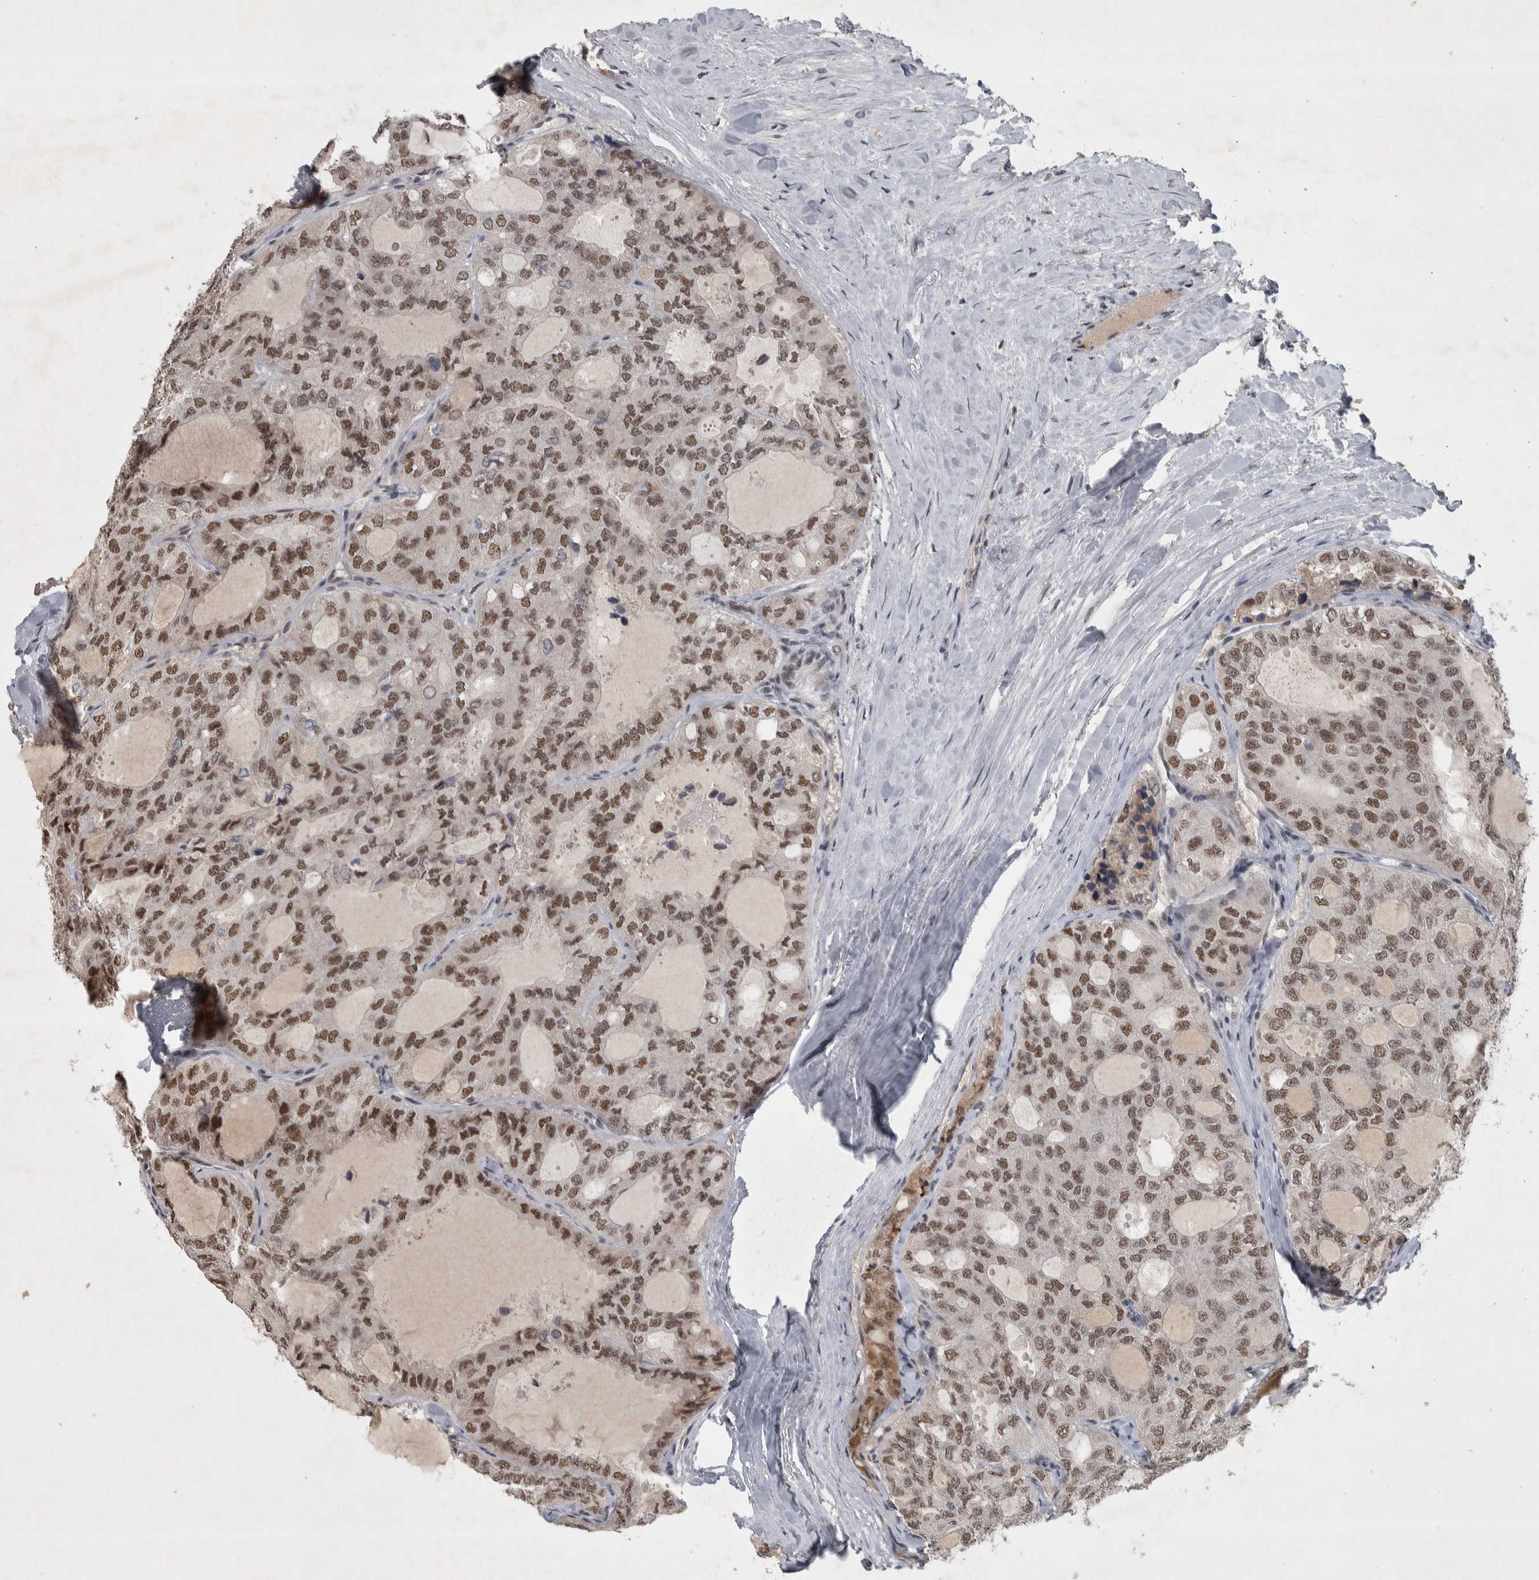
{"staining": {"intensity": "moderate", "quantity": ">75%", "location": "nuclear"}, "tissue": "thyroid cancer", "cell_type": "Tumor cells", "image_type": "cancer", "snomed": [{"axis": "morphology", "description": "Follicular adenoma carcinoma, NOS"}, {"axis": "topography", "description": "Thyroid gland"}], "caption": "IHC photomicrograph of neoplastic tissue: human follicular adenoma carcinoma (thyroid) stained using immunohistochemistry (IHC) reveals medium levels of moderate protein expression localized specifically in the nuclear of tumor cells, appearing as a nuclear brown color.", "gene": "DDX42", "patient": {"sex": "male", "age": 75}}